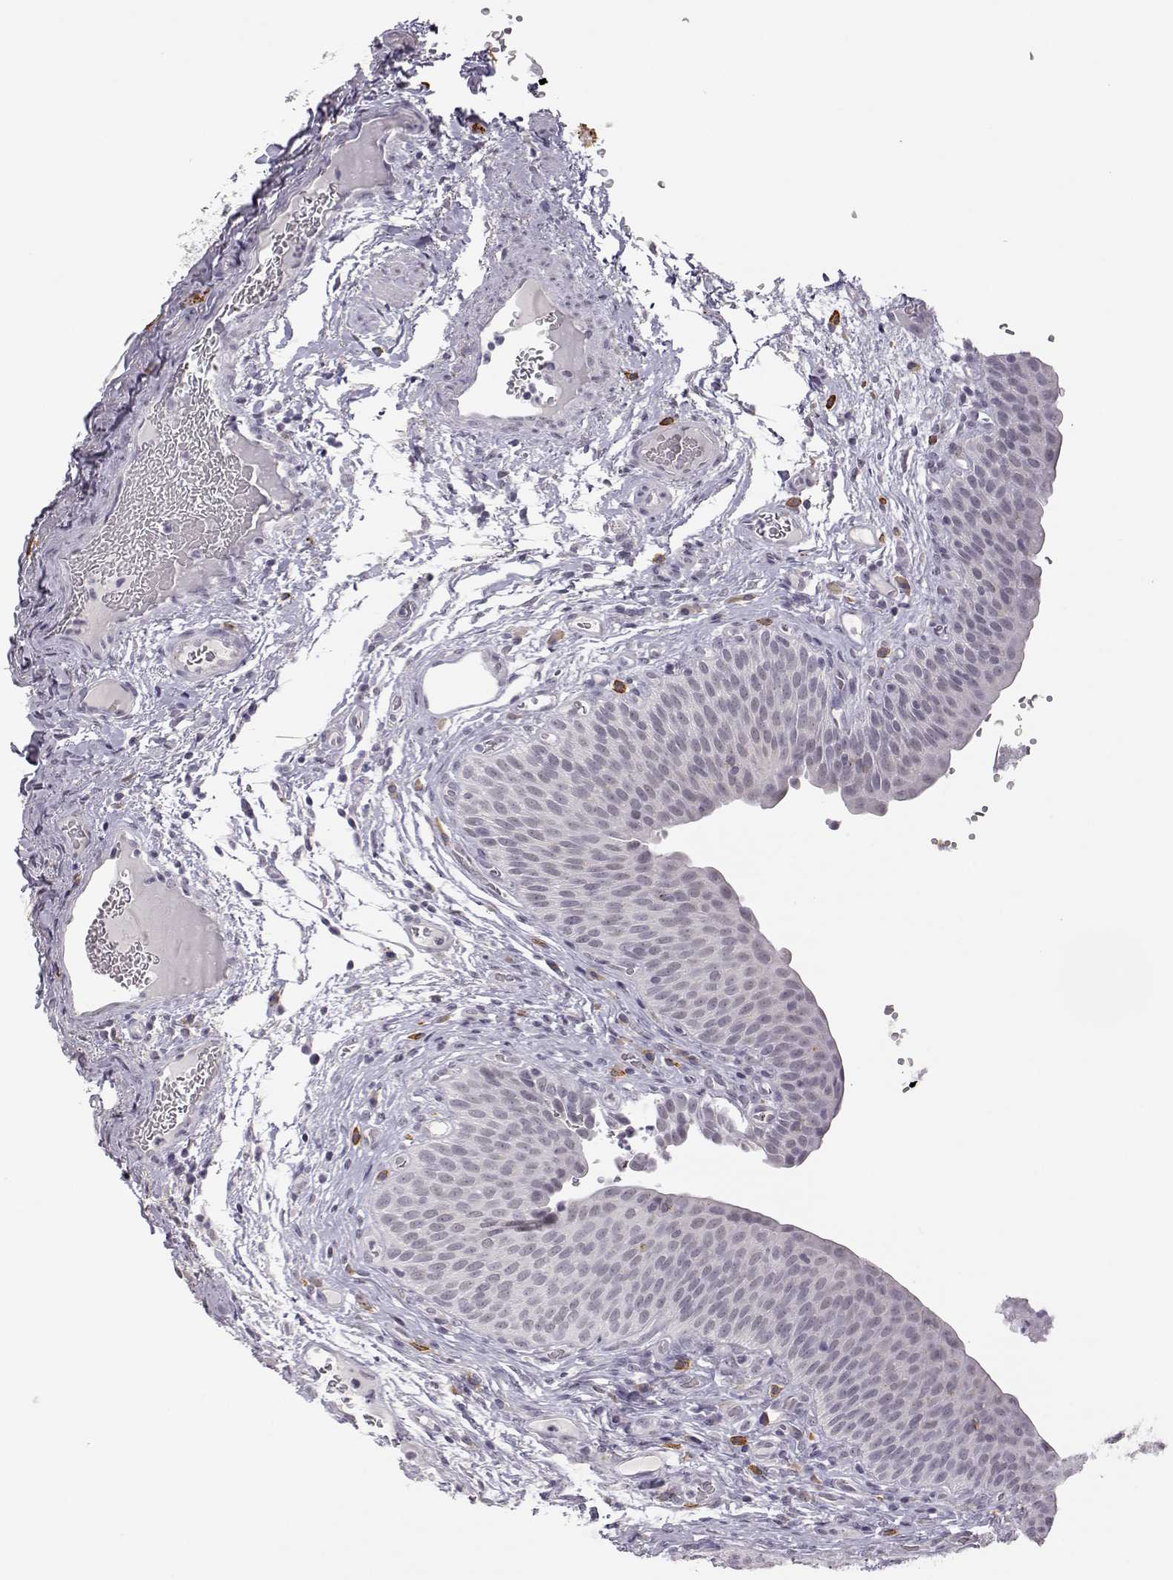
{"staining": {"intensity": "negative", "quantity": "none", "location": "none"}, "tissue": "urinary bladder", "cell_type": "Urothelial cells", "image_type": "normal", "snomed": [{"axis": "morphology", "description": "Normal tissue, NOS"}, {"axis": "topography", "description": "Urinary bladder"}], "caption": "Immunohistochemical staining of benign human urinary bladder demonstrates no significant positivity in urothelial cells.", "gene": "VGF", "patient": {"sex": "male", "age": 66}}